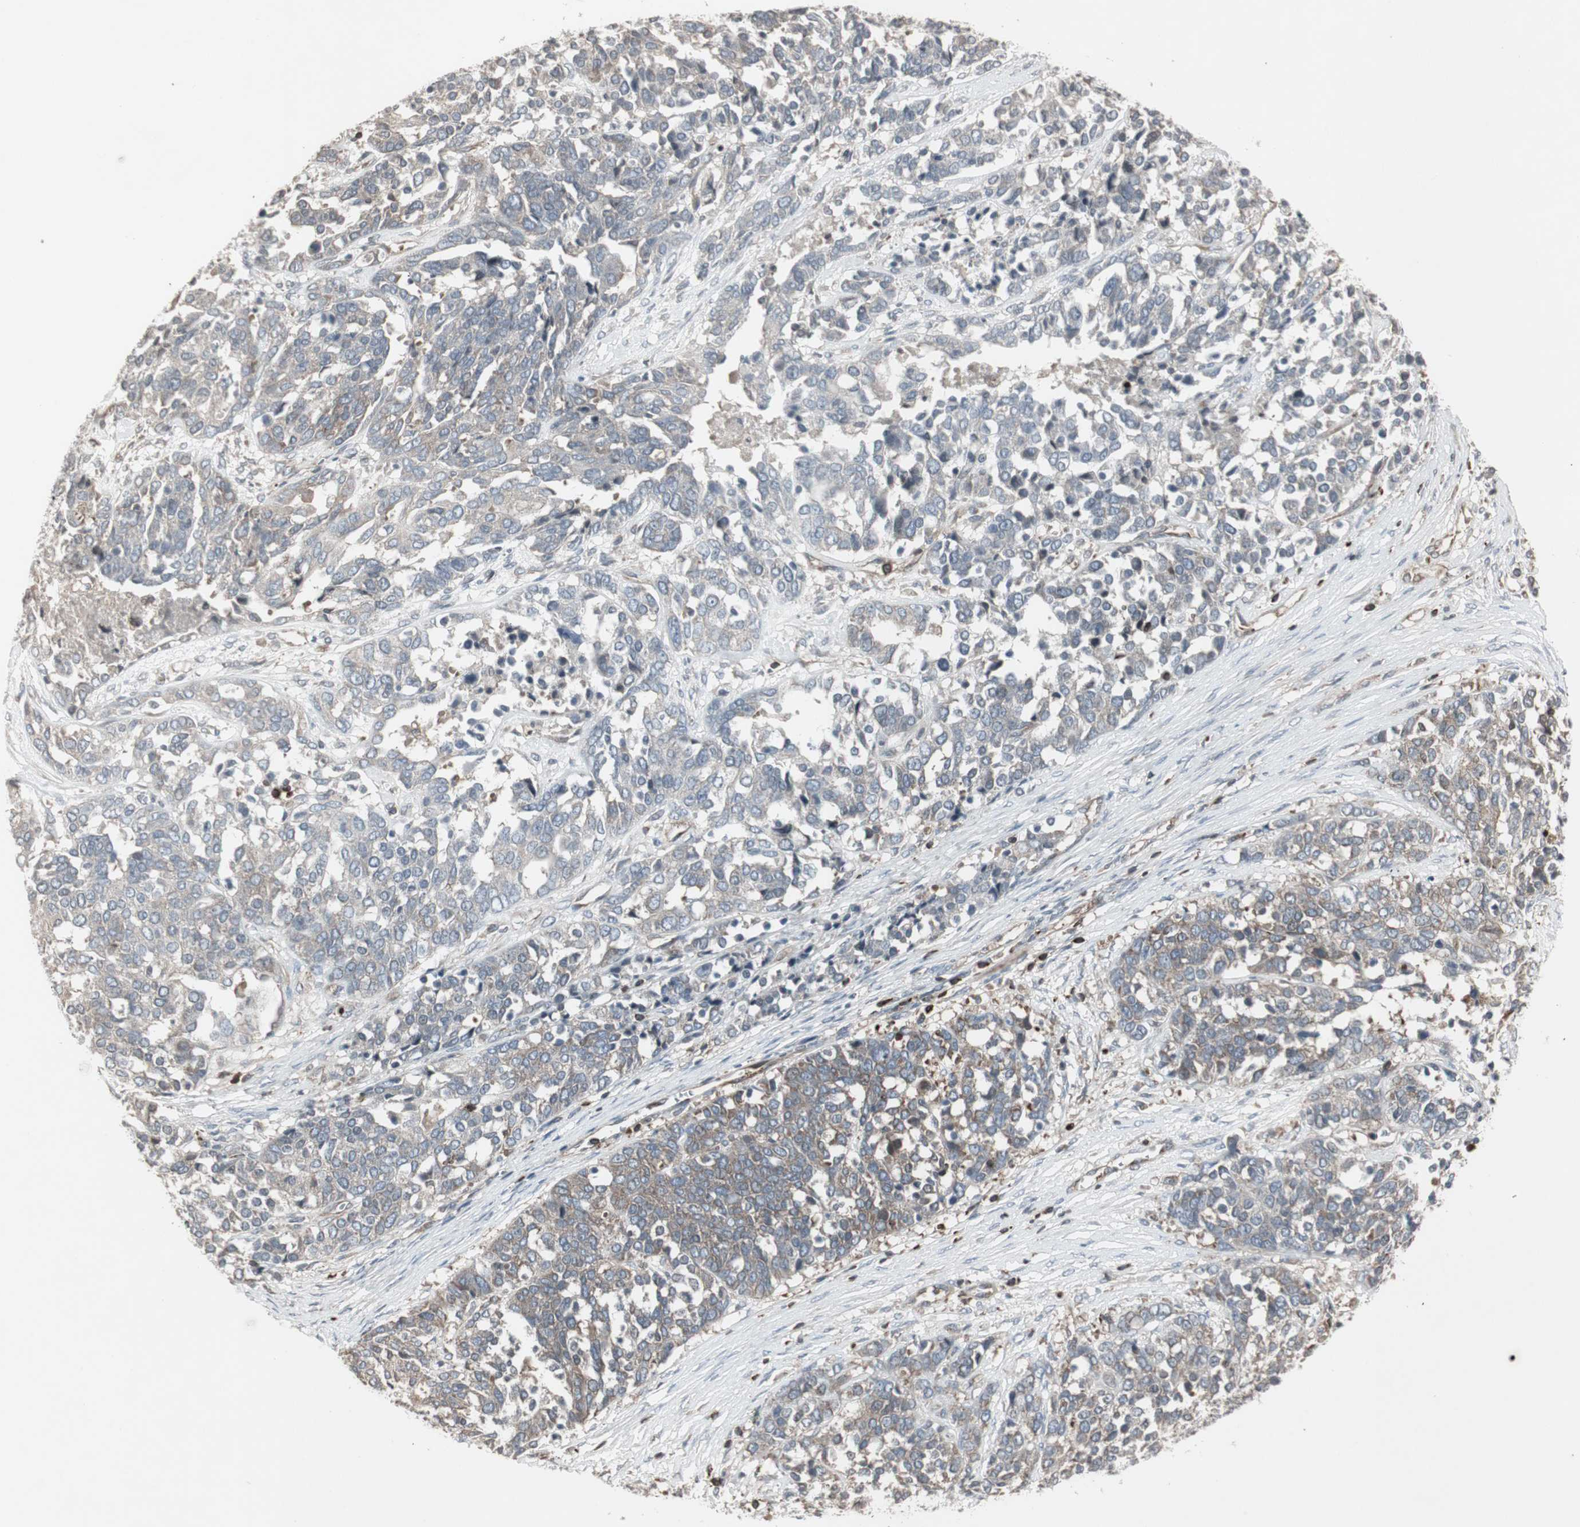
{"staining": {"intensity": "weak", "quantity": "25%-75%", "location": "cytoplasmic/membranous"}, "tissue": "ovarian cancer", "cell_type": "Tumor cells", "image_type": "cancer", "snomed": [{"axis": "morphology", "description": "Cystadenocarcinoma, serous, NOS"}, {"axis": "topography", "description": "Ovary"}], "caption": "Immunohistochemistry of human ovarian serous cystadenocarcinoma demonstrates low levels of weak cytoplasmic/membranous positivity in about 25%-75% of tumor cells.", "gene": "ARHGEF1", "patient": {"sex": "female", "age": 44}}